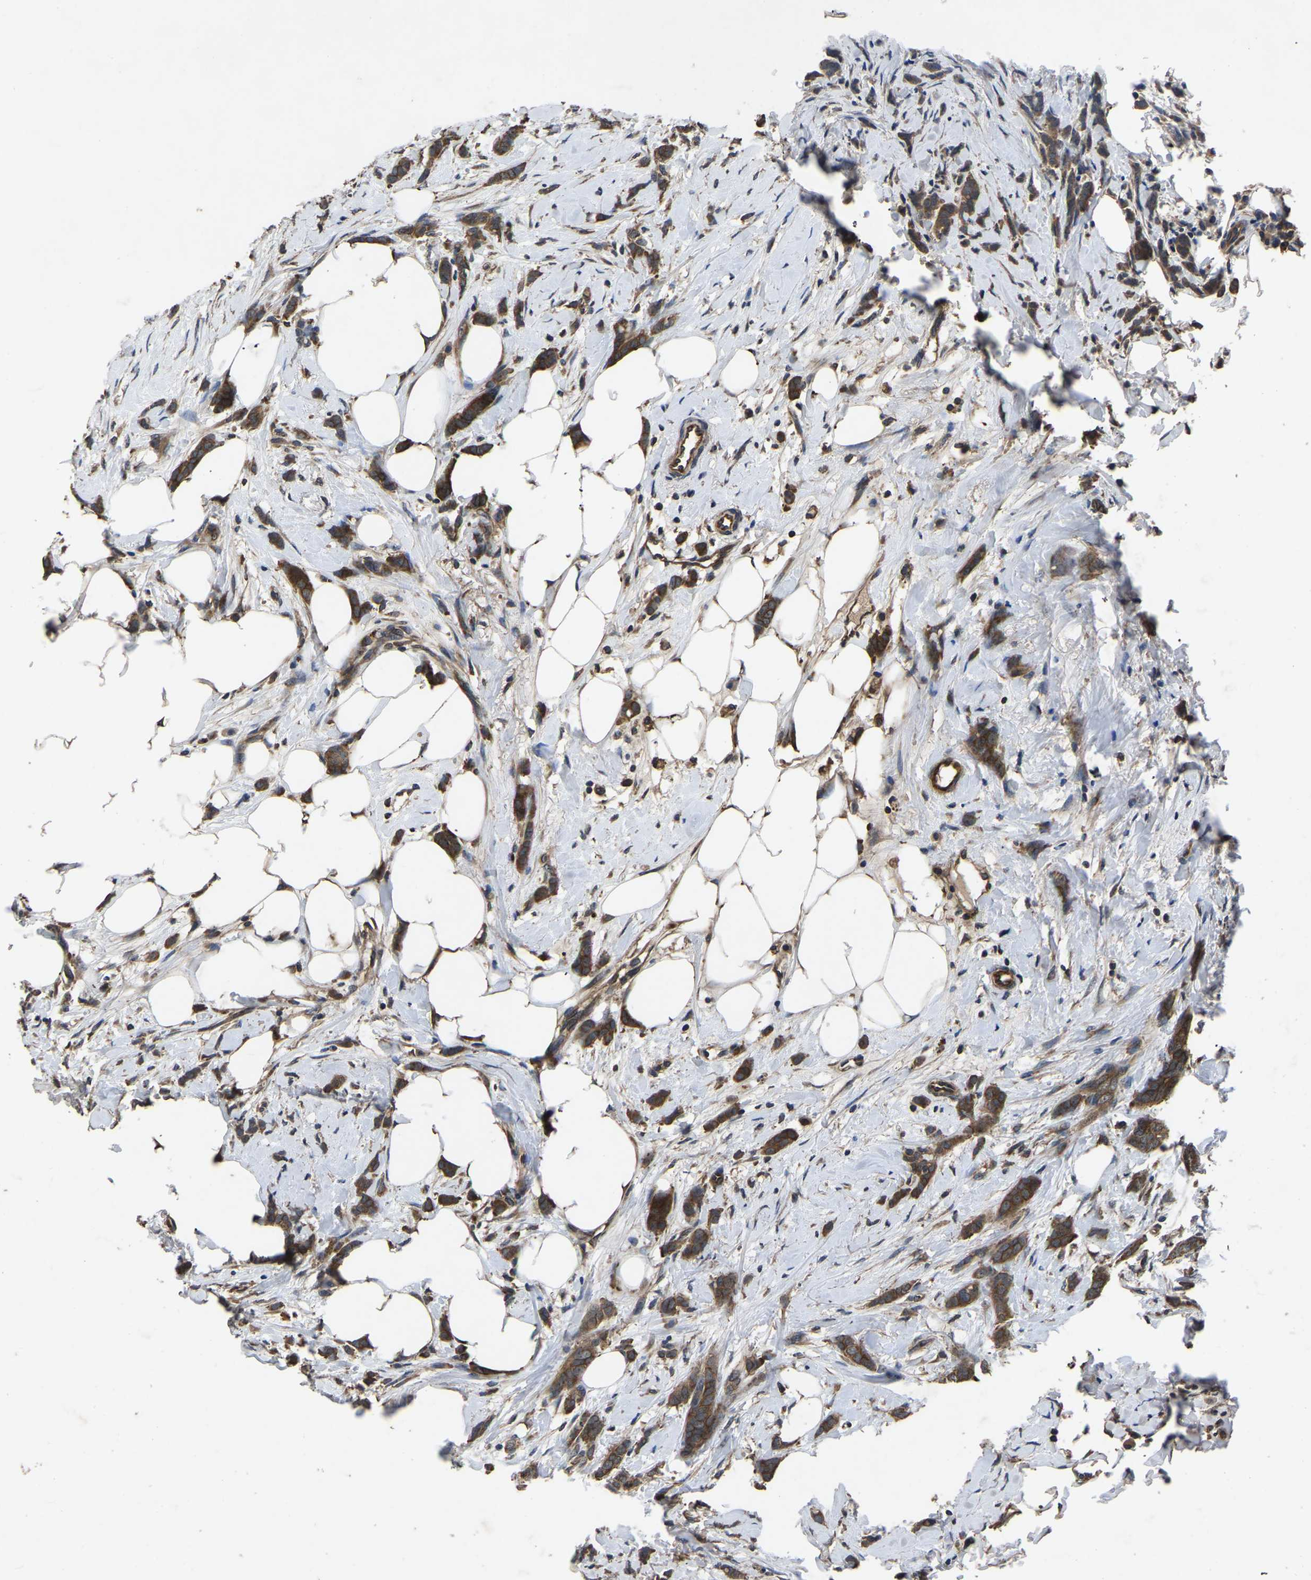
{"staining": {"intensity": "moderate", "quantity": ">75%", "location": "cytoplasmic/membranous"}, "tissue": "breast cancer", "cell_type": "Tumor cells", "image_type": "cancer", "snomed": [{"axis": "morphology", "description": "Lobular carcinoma, in situ"}, {"axis": "morphology", "description": "Lobular carcinoma"}, {"axis": "topography", "description": "Breast"}], "caption": "Approximately >75% of tumor cells in human lobular carcinoma in situ (breast) exhibit moderate cytoplasmic/membranous protein positivity as visualized by brown immunohistochemical staining.", "gene": "CRYZL1", "patient": {"sex": "female", "age": 41}}